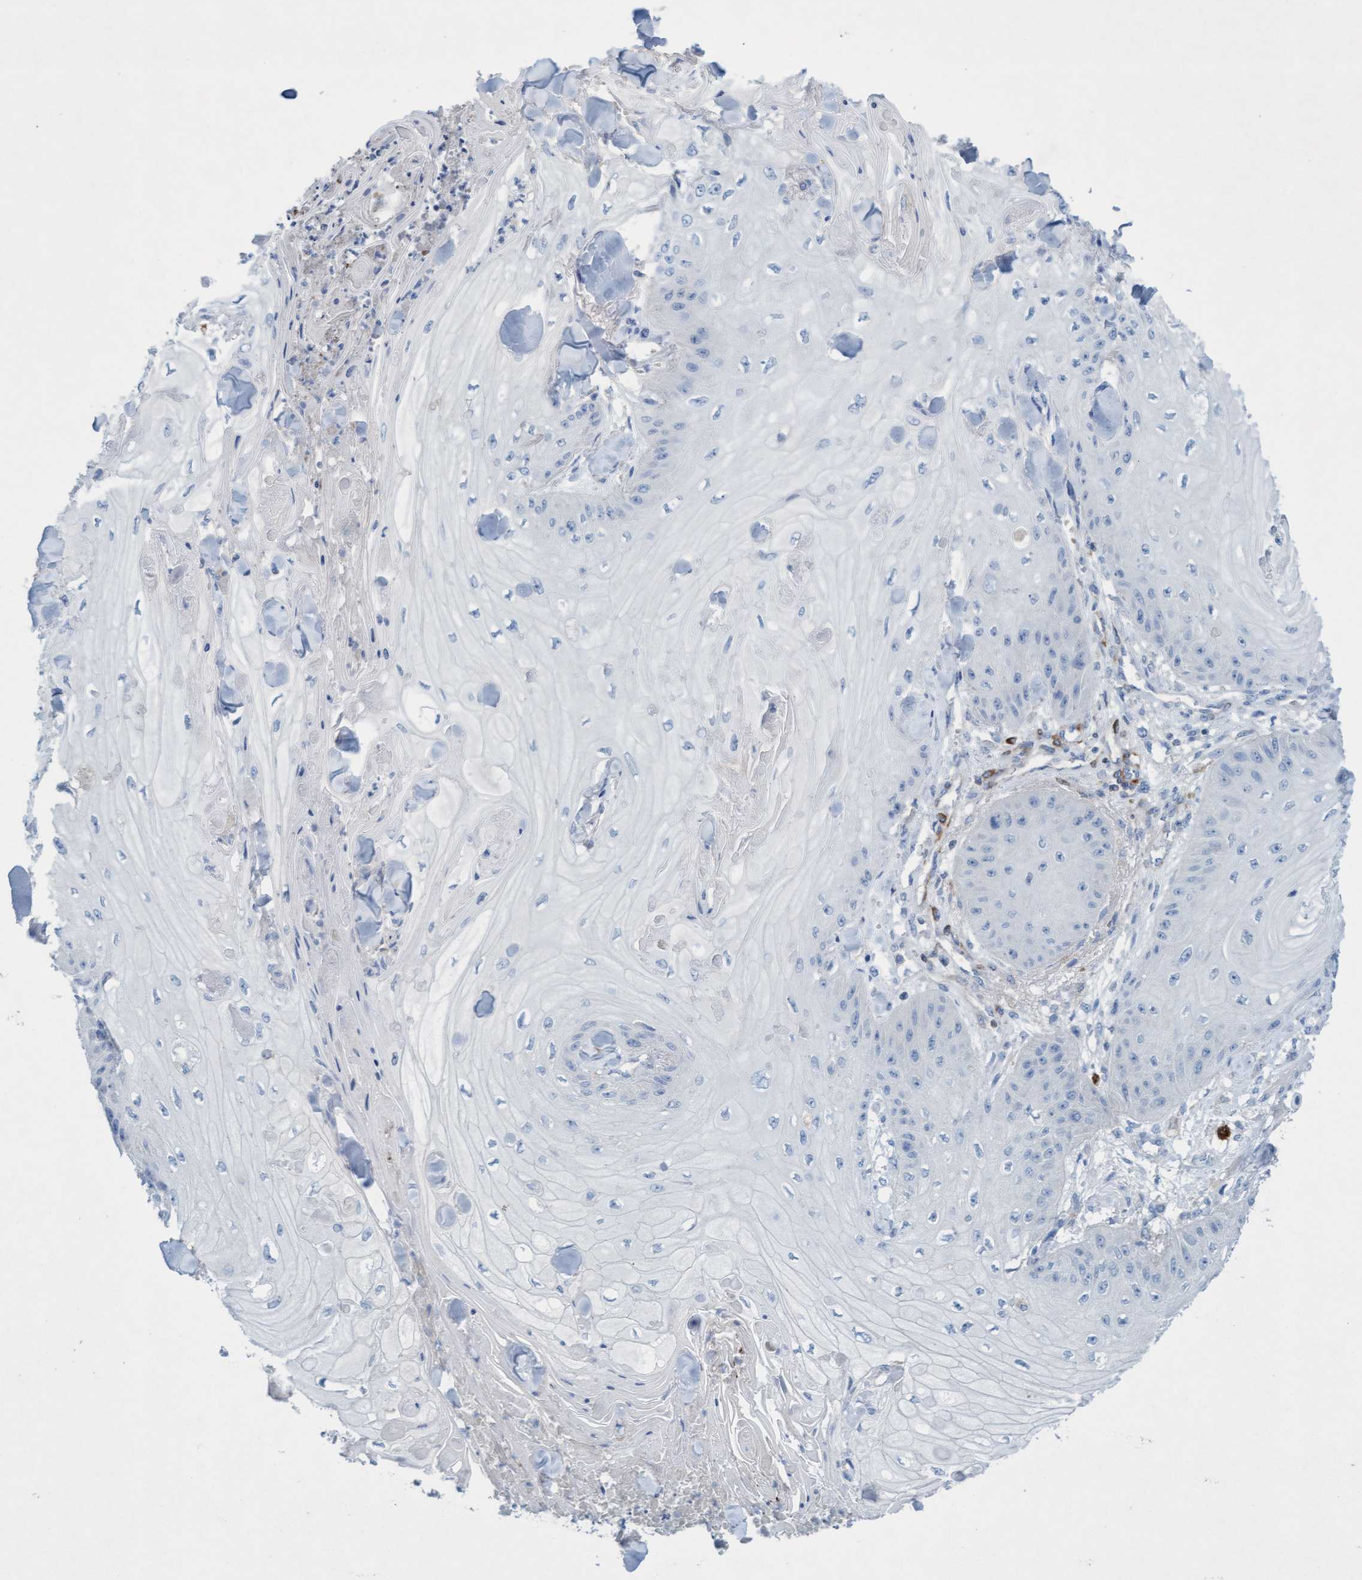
{"staining": {"intensity": "negative", "quantity": "none", "location": "none"}, "tissue": "skin cancer", "cell_type": "Tumor cells", "image_type": "cancer", "snomed": [{"axis": "morphology", "description": "Squamous cell carcinoma, NOS"}, {"axis": "topography", "description": "Skin"}], "caption": "Immunohistochemistry (IHC) of skin cancer (squamous cell carcinoma) reveals no staining in tumor cells.", "gene": "SIGIRR", "patient": {"sex": "male", "age": 74}}